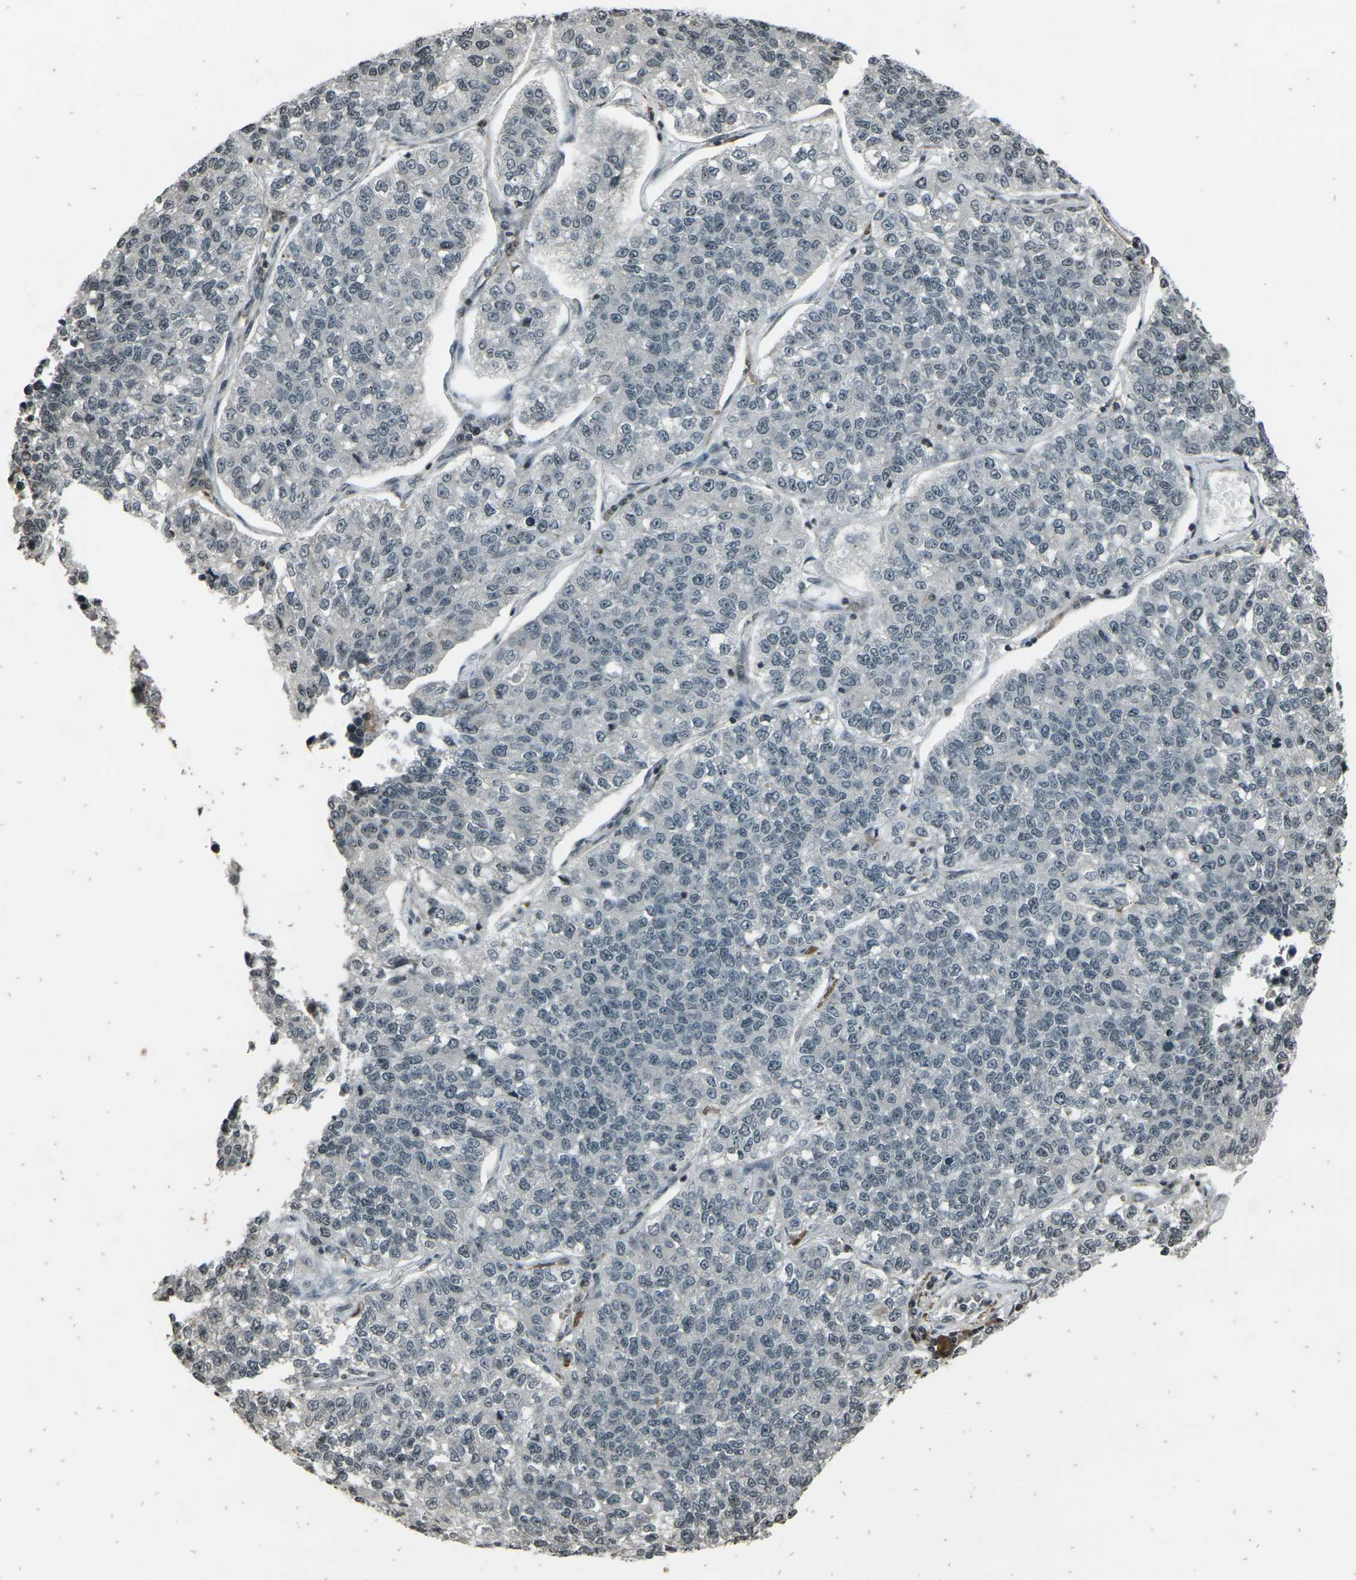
{"staining": {"intensity": "negative", "quantity": "none", "location": "none"}, "tissue": "lung cancer", "cell_type": "Tumor cells", "image_type": "cancer", "snomed": [{"axis": "morphology", "description": "Adenocarcinoma, NOS"}, {"axis": "topography", "description": "Lung"}], "caption": "Immunohistochemistry (IHC) of human adenocarcinoma (lung) exhibits no positivity in tumor cells.", "gene": "PRPF8", "patient": {"sex": "male", "age": 49}}